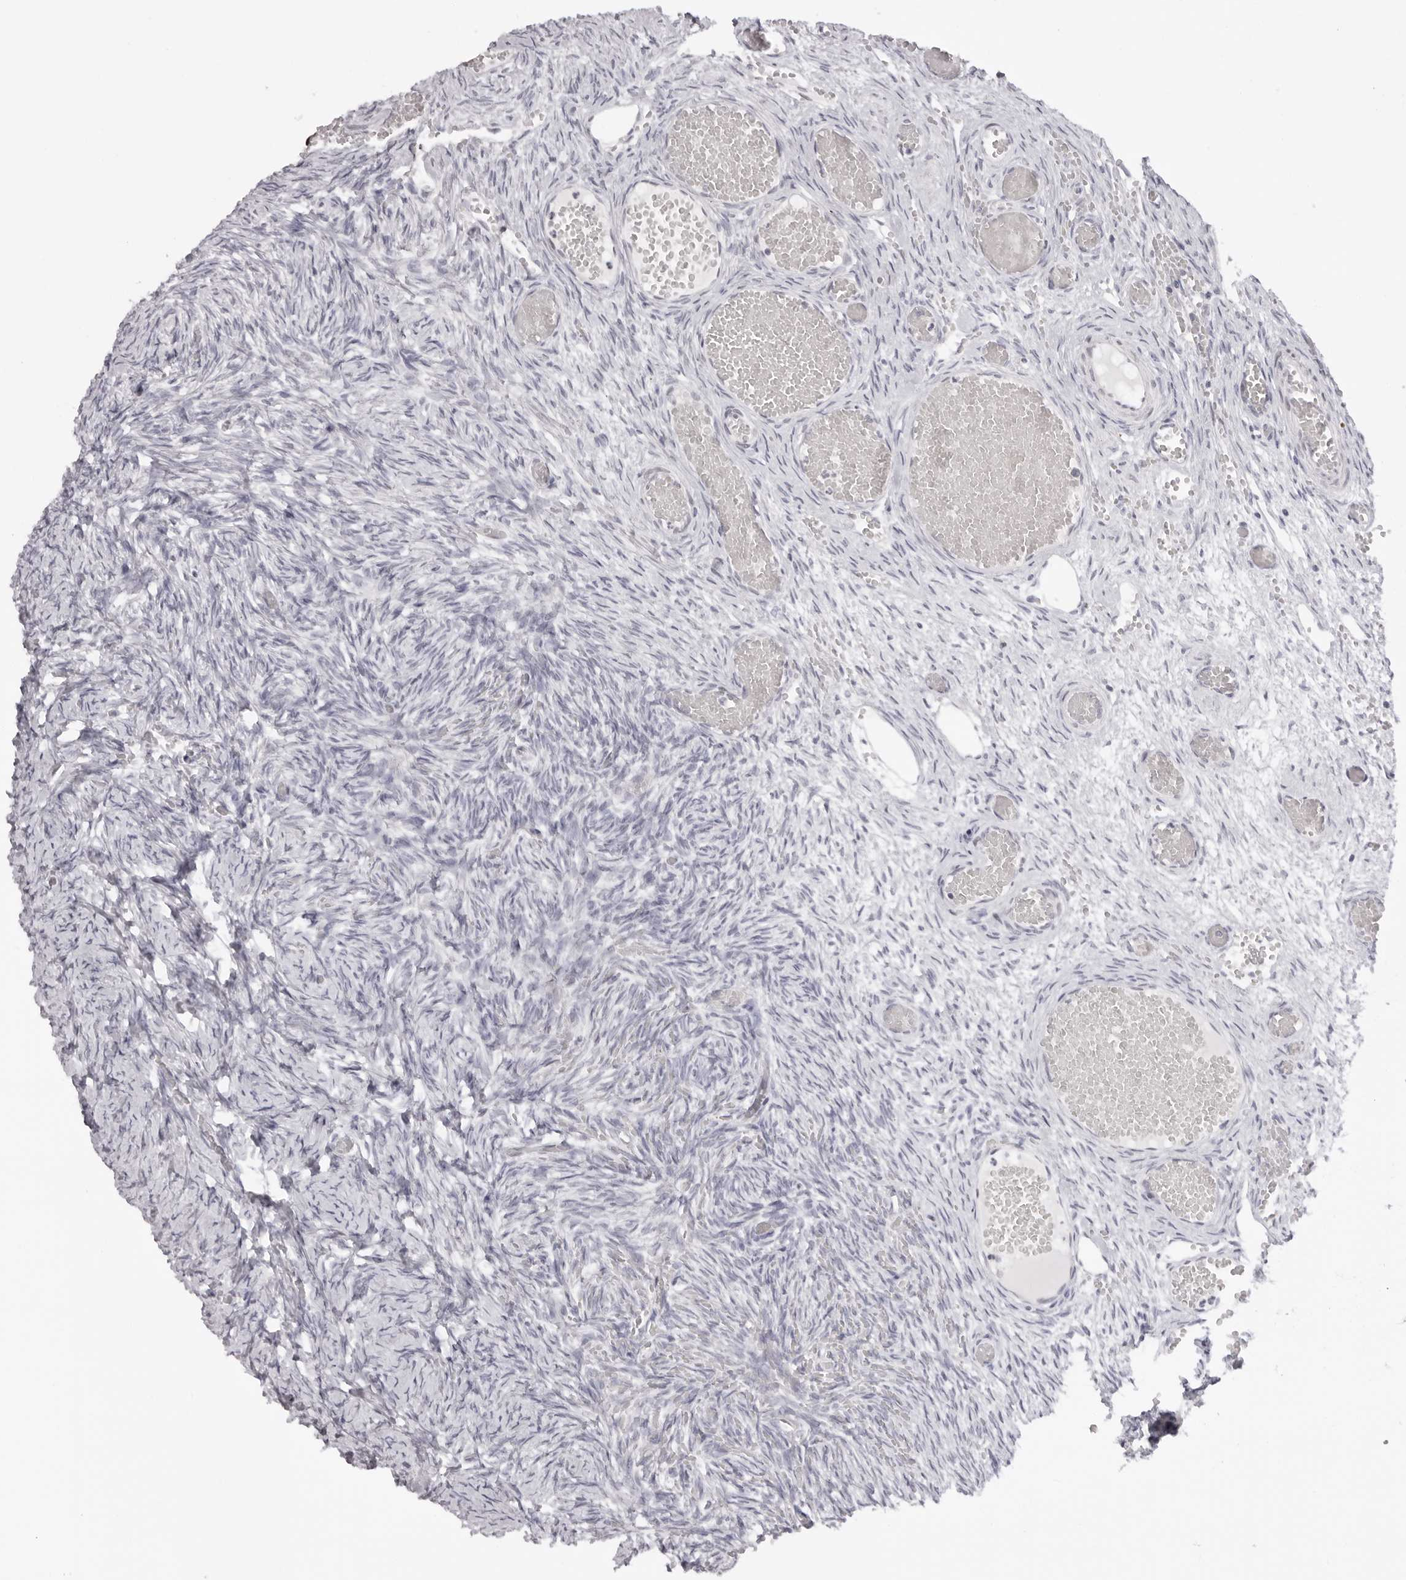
{"staining": {"intensity": "negative", "quantity": "none", "location": "none"}, "tissue": "ovary", "cell_type": "Follicle cells", "image_type": "normal", "snomed": [{"axis": "morphology", "description": "Adenocarcinoma, NOS"}, {"axis": "topography", "description": "Endometrium"}], "caption": "Normal ovary was stained to show a protein in brown. There is no significant staining in follicle cells. (DAB immunohistochemistry (IHC) with hematoxylin counter stain).", "gene": "MAFK", "patient": {"sex": "female", "age": 32}}